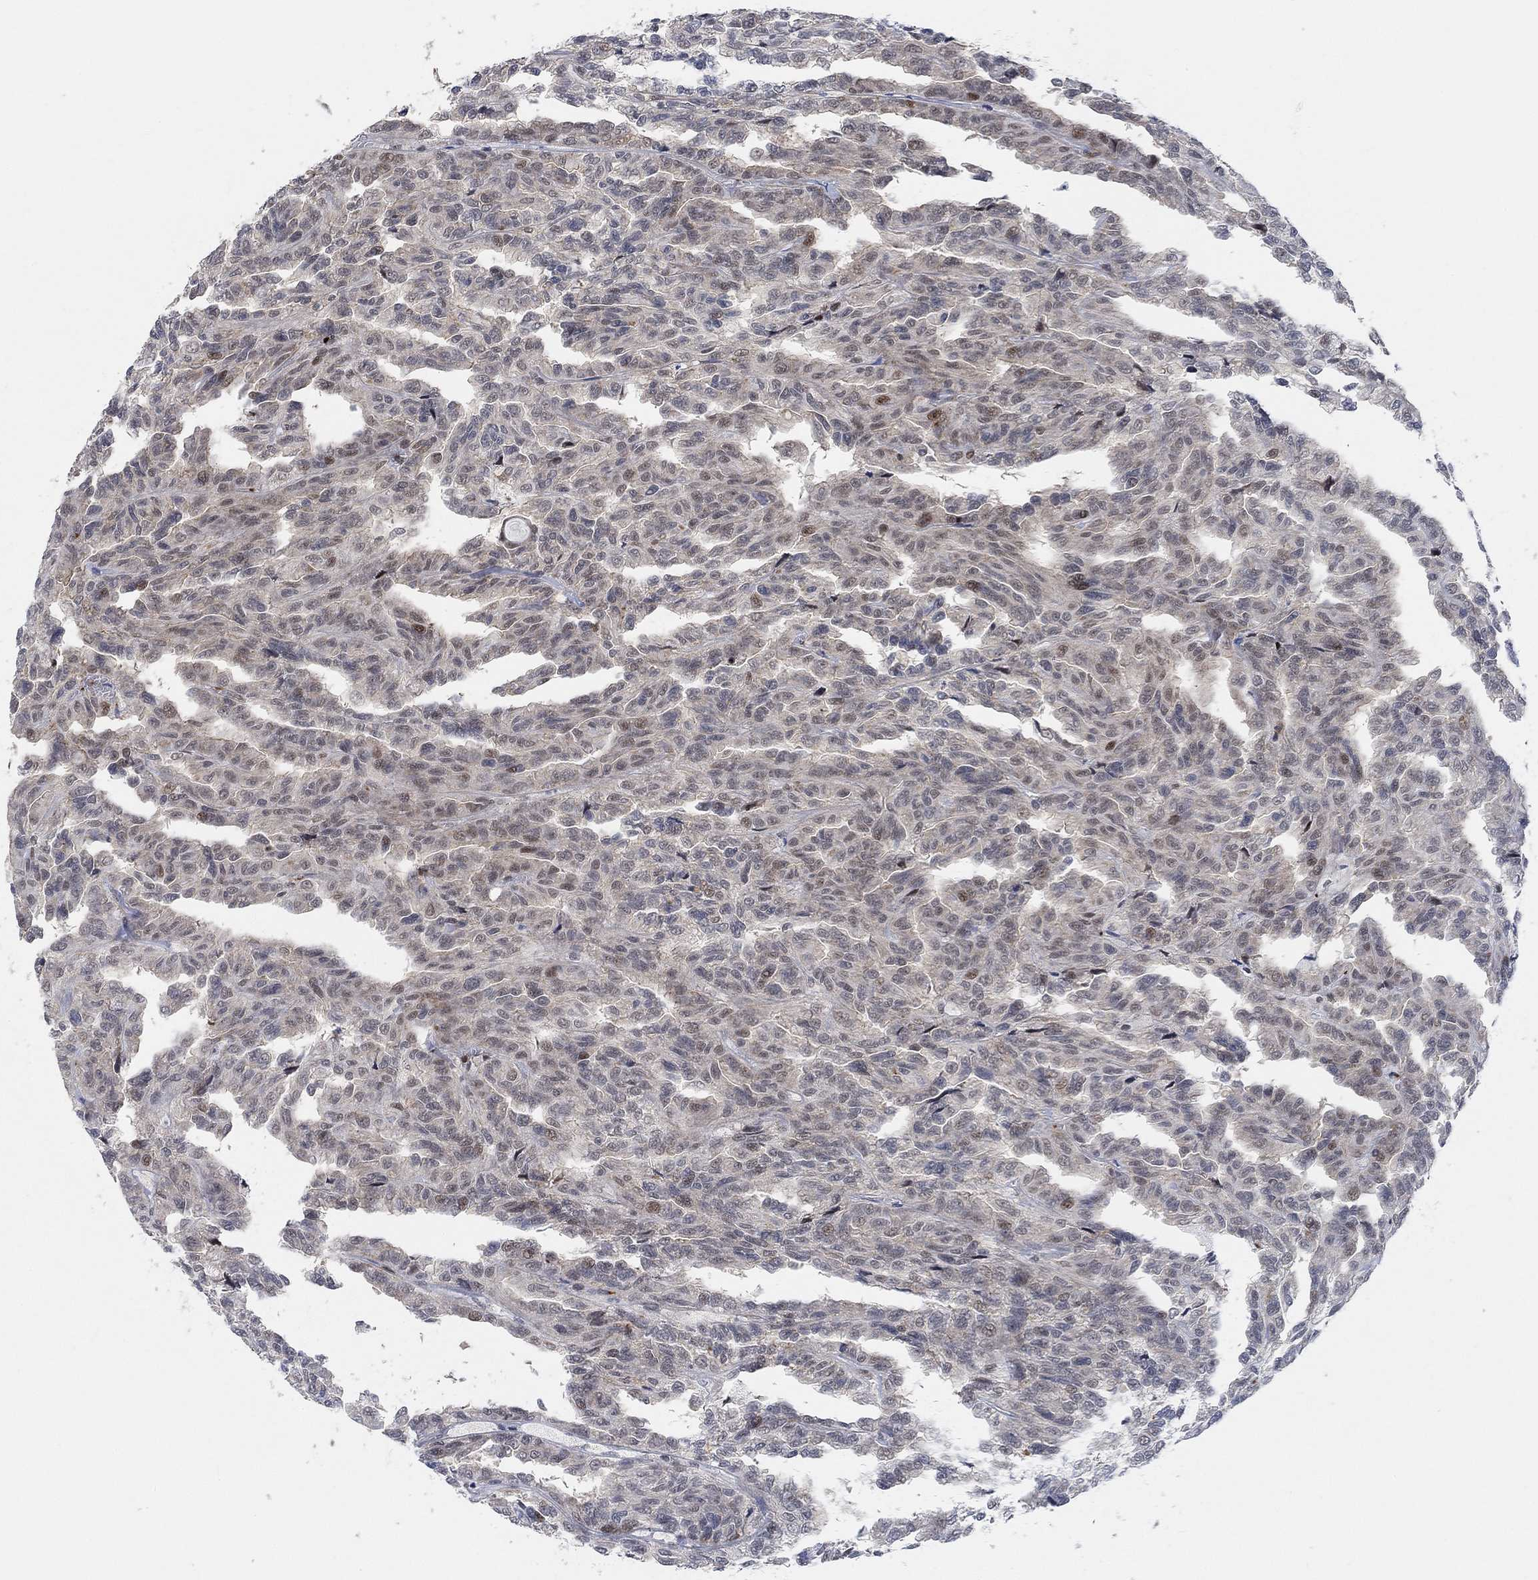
{"staining": {"intensity": "moderate", "quantity": "<25%", "location": "nuclear"}, "tissue": "renal cancer", "cell_type": "Tumor cells", "image_type": "cancer", "snomed": [{"axis": "morphology", "description": "Adenocarcinoma, NOS"}, {"axis": "topography", "description": "Kidney"}], "caption": "A low amount of moderate nuclear staining is identified in approximately <25% of tumor cells in renal cancer (adenocarcinoma) tissue. The staining is performed using DAB brown chromogen to label protein expression. The nuclei are counter-stained blue using hematoxylin.", "gene": "PWWP2B", "patient": {"sex": "male", "age": 79}}